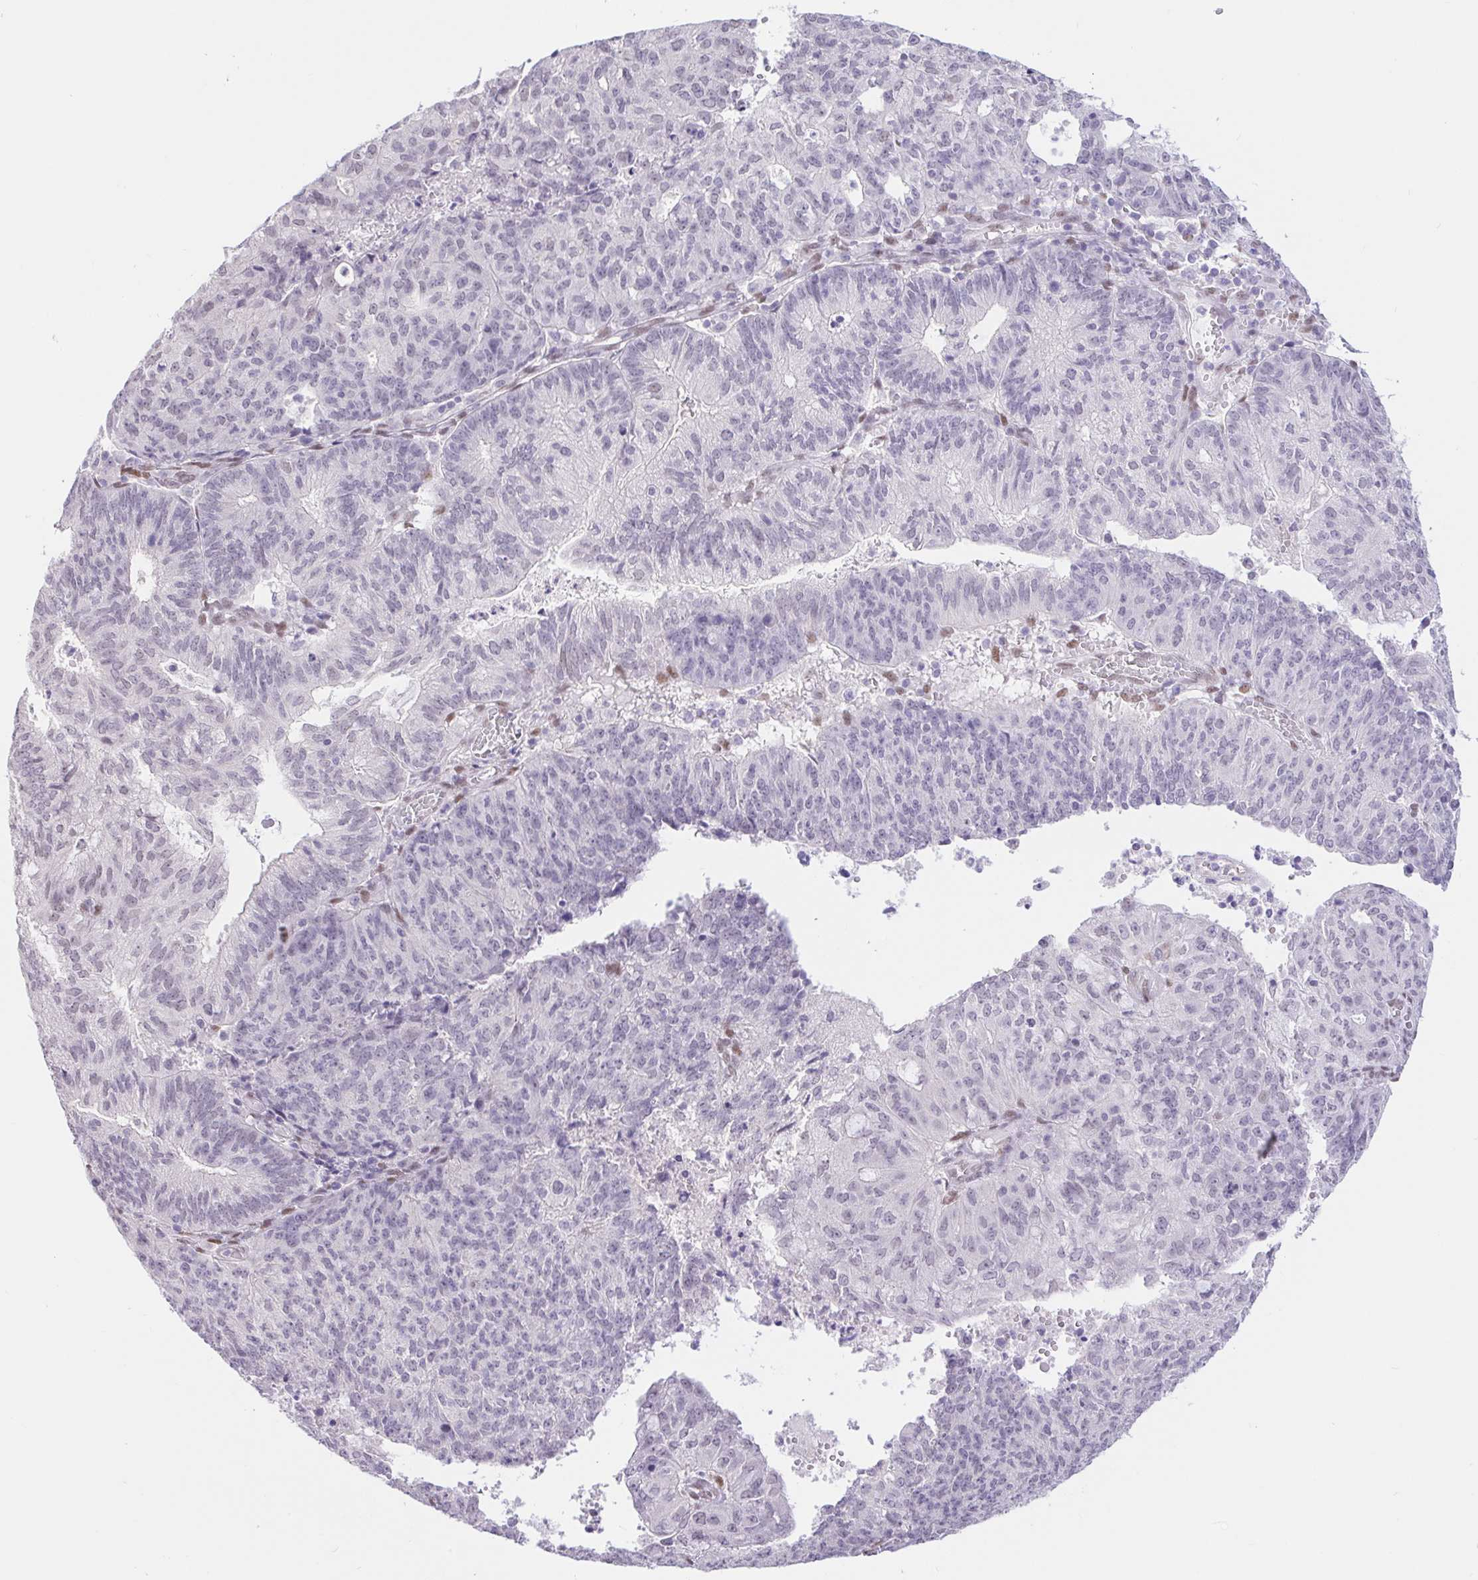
{"staining": {"intensity": "negative", "quantity": "none", "location": "none"}, "tissue": "endometrial cancer", "cell_type": "Tumor cells", "image_type": "cancer", "snomed": [{"axis": "morphology", "description": "Adenocarcinoma, NOS"}, {"axis": "topography", "description": "Endometrium"}], "caption": "A histopathology image of human adenocarcinoma (endometrial) is negative for staining in tumor cells.", "gene": "CAND1", "patient": {"sex": "female", "age": 82}}